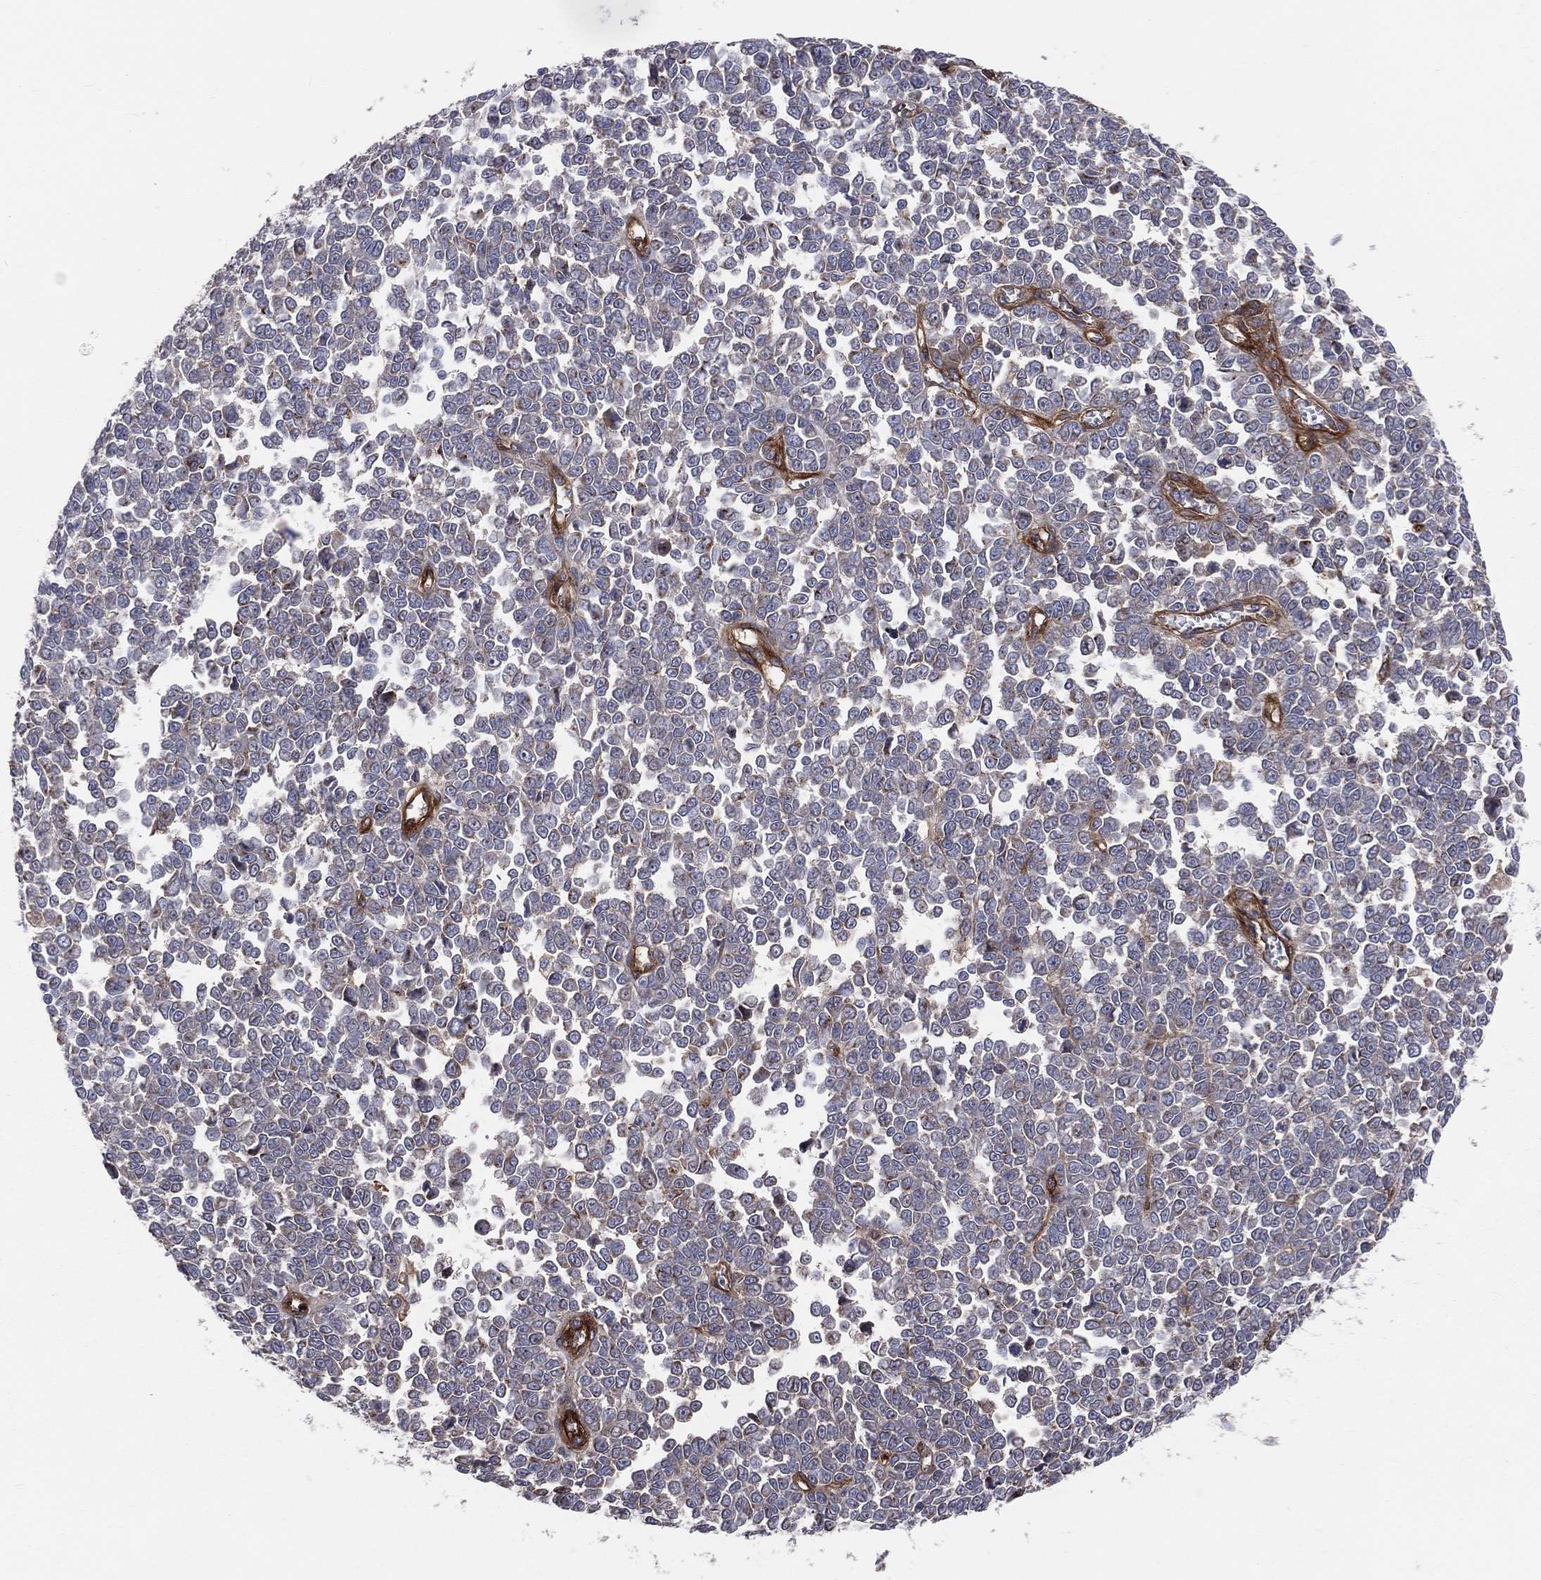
{"staining": {"intensity": "moderate", "quantity": "<25%", "location": "cytoplasmic/membranous"}, "tissue": "melanoma", "cell_type": "Tumor cells", "image_type": "cancer", "snomed": [{"axis": "morphology", "description": "Malignant melanoma, NOS"}, {"axis": "topography", "description": "Skin"}], "caption": "About <25% of tumor cells in human melanoma reveal moderate cytoplasmic/membranous protein staining as visualized by brown immunohistochemical staining.", "gene": "ENTPD1", "patient": {"sex": "female", "age": 95}}